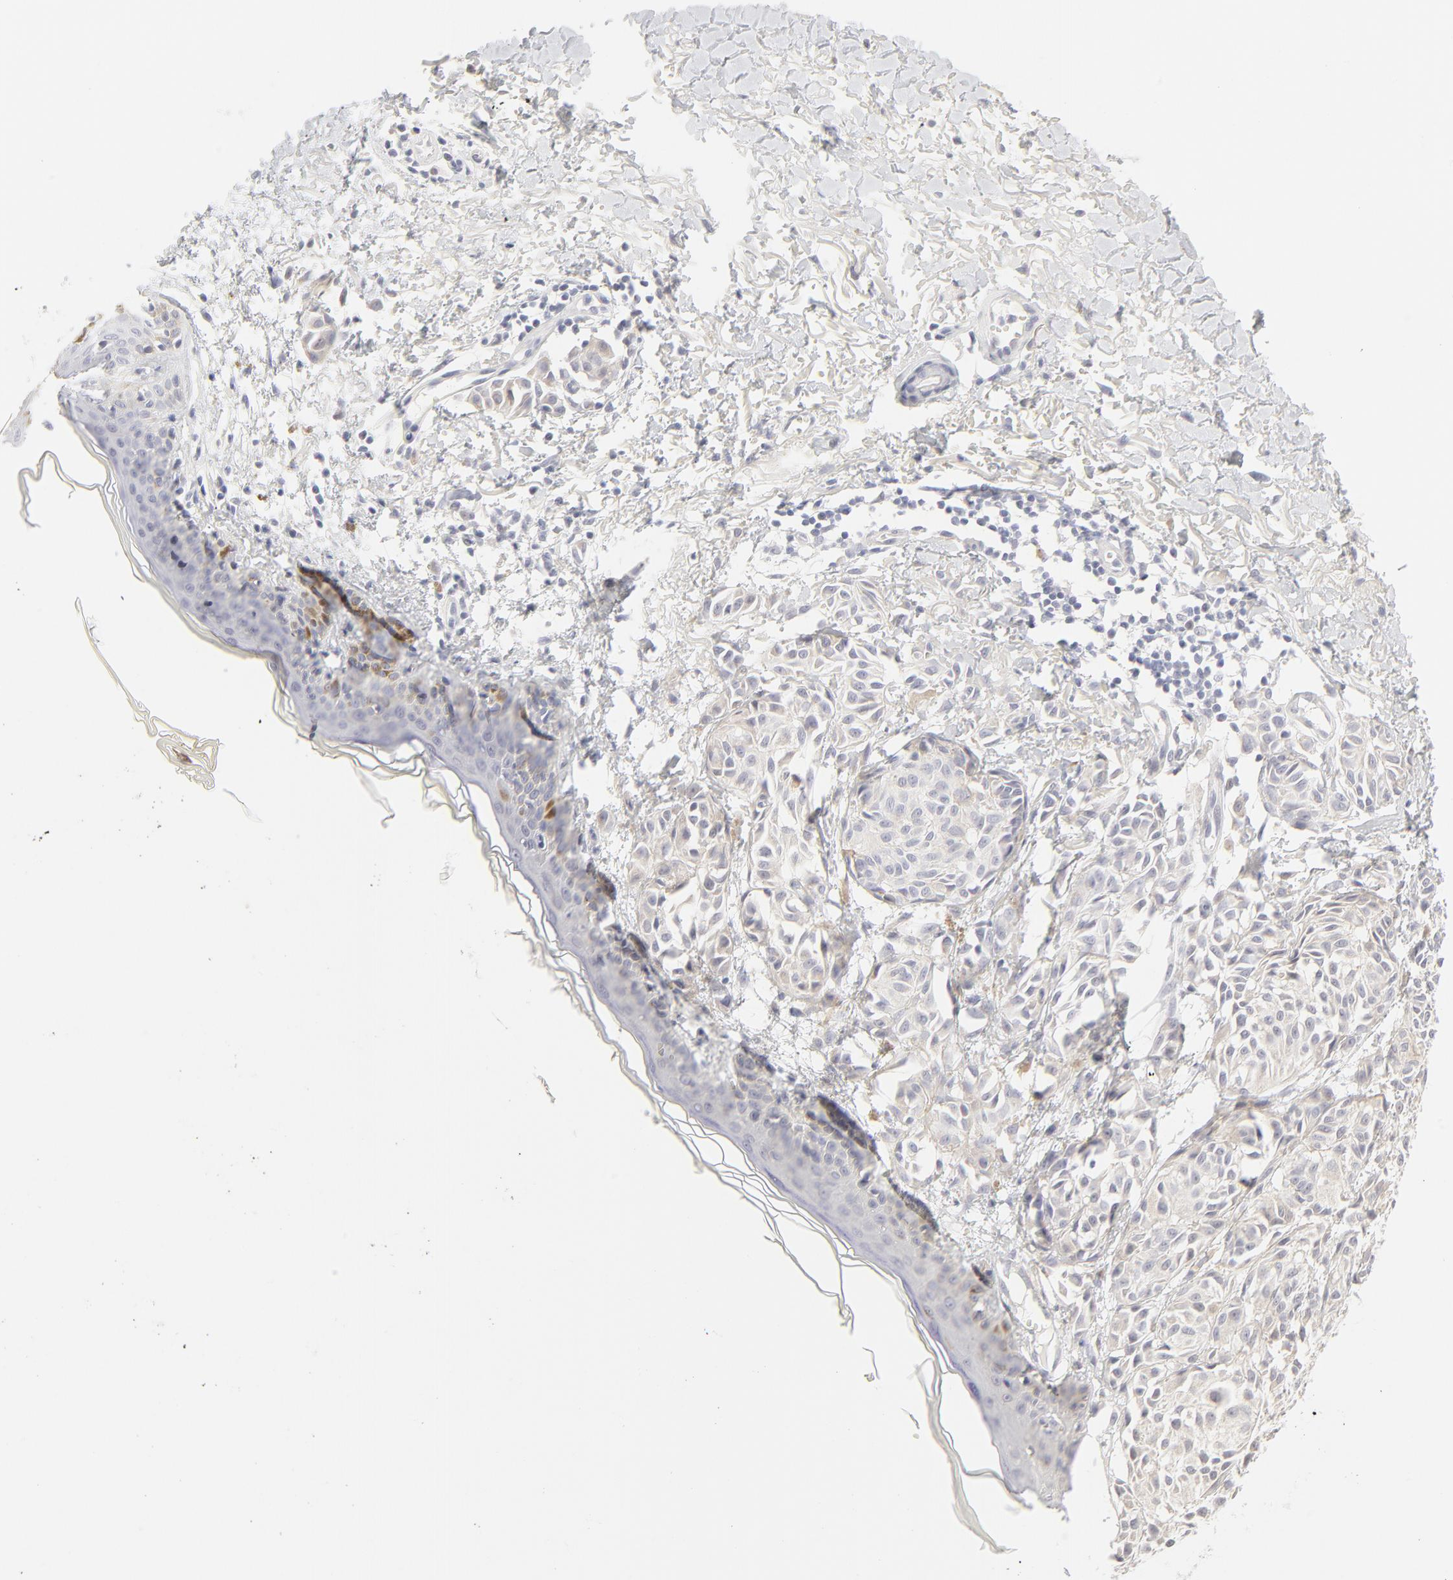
{"staining": {"intensity": "negative", "quantity": "none", "location": "none"}, "tissue": "melanoma", "cell_type": "Tumor cells", "image_type": "cancer", "snomed": [{"axis": "morphology", "description": "Malignant melanoma, NOS"}, {"axis": "topography", "description": "Skin"}], "caption": "Immunohistochemistry (IHC) histopathology image of neoplastic tissue: human melanoma stained with DAB demonstrates no significant protein expression in tumor cells.", "gene": "NPNT", "patient": {"sex": "male", "age": 76}}